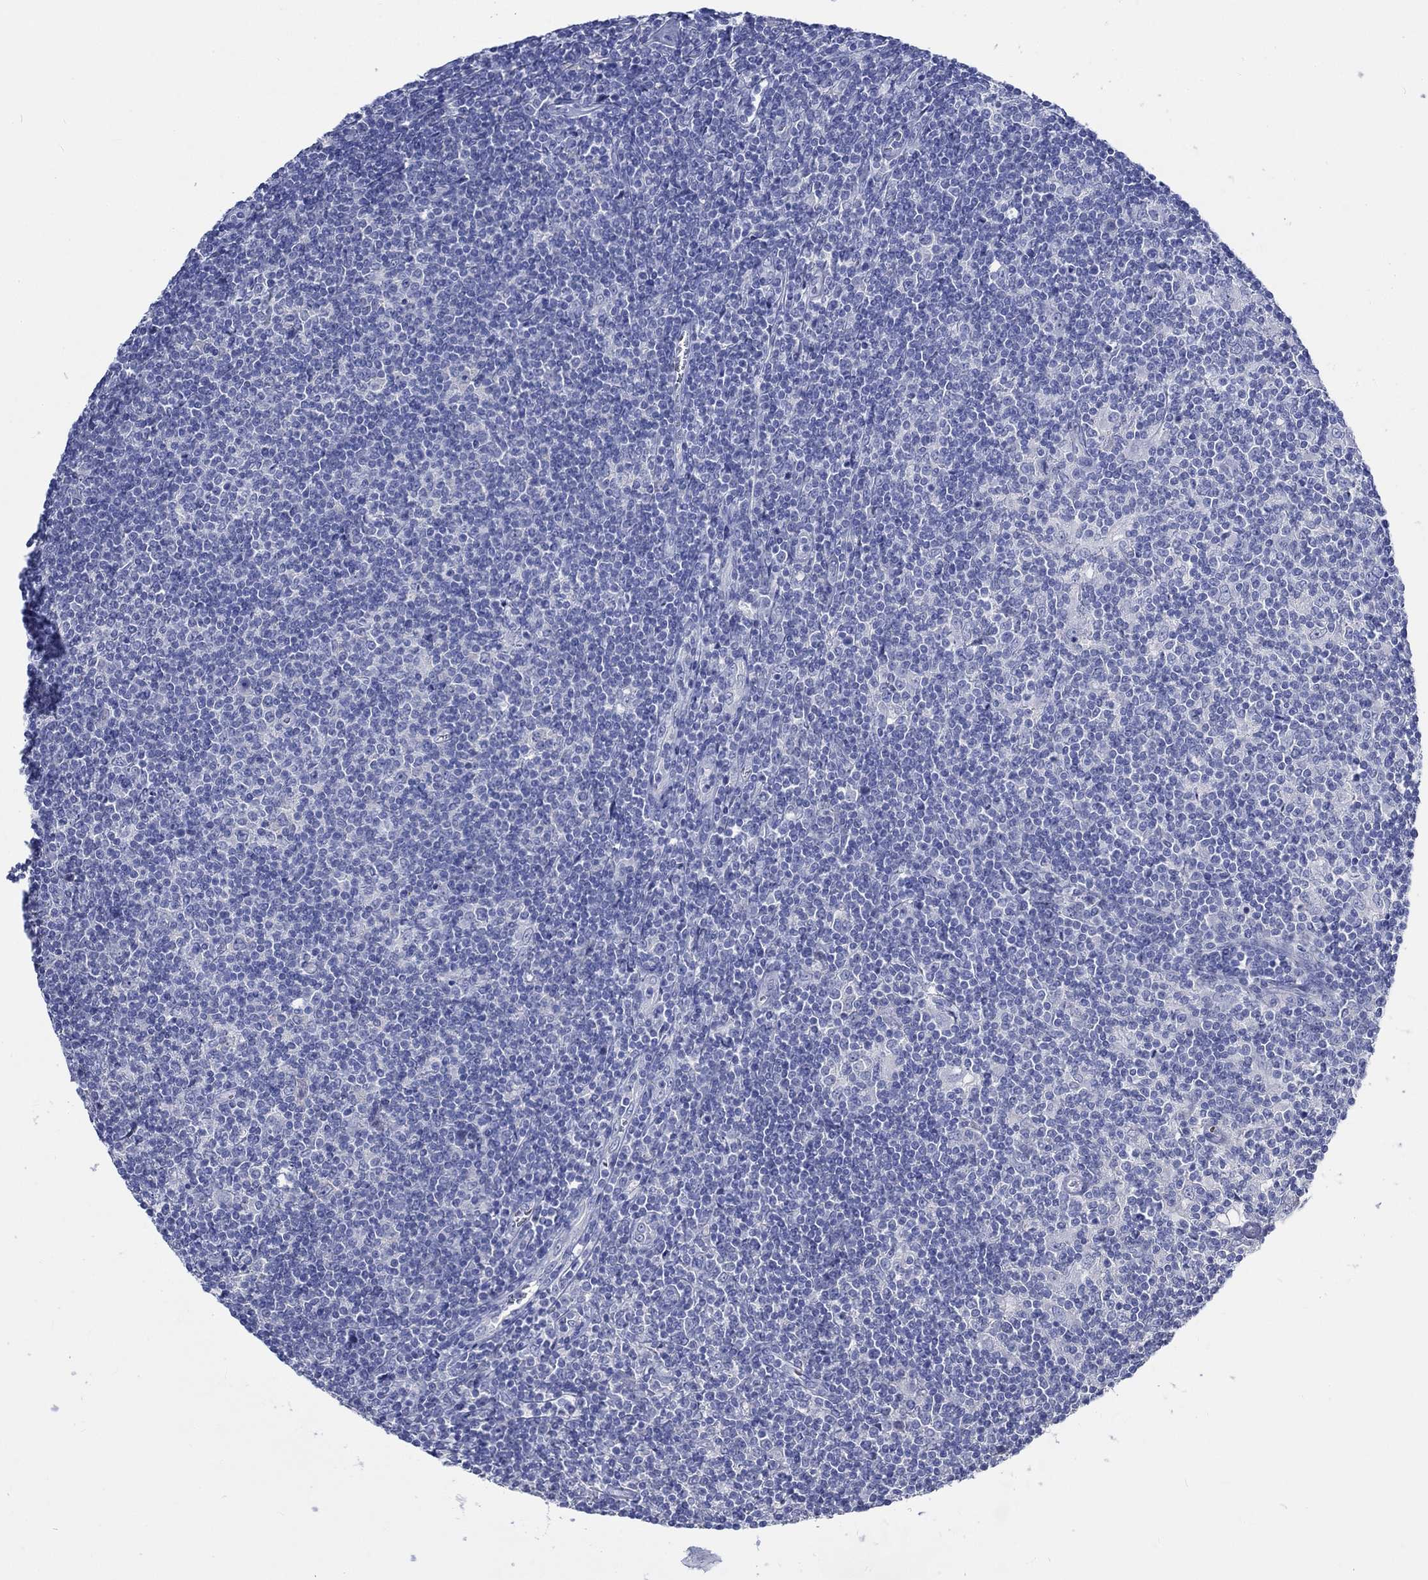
{"staining": {"intensity": "negative", "quantity": "none", "location": "none"}, "tissue": "lymphoma", "cell_type": "Tumor cells", "image_type": "cancer", "snomed": [{"axis": "morphology", "description": "Hodgkin's disease, NOS"}, {"axis": "topography", "description": "Lymph node"}], "caption": "An immunohistochemistry (IHC) micrograph of lymphoma is shown. There is no staining in tumor cells of lymphoma.", "gene": "KCNA1", "patient": {"sex": "male", "age": 40}}